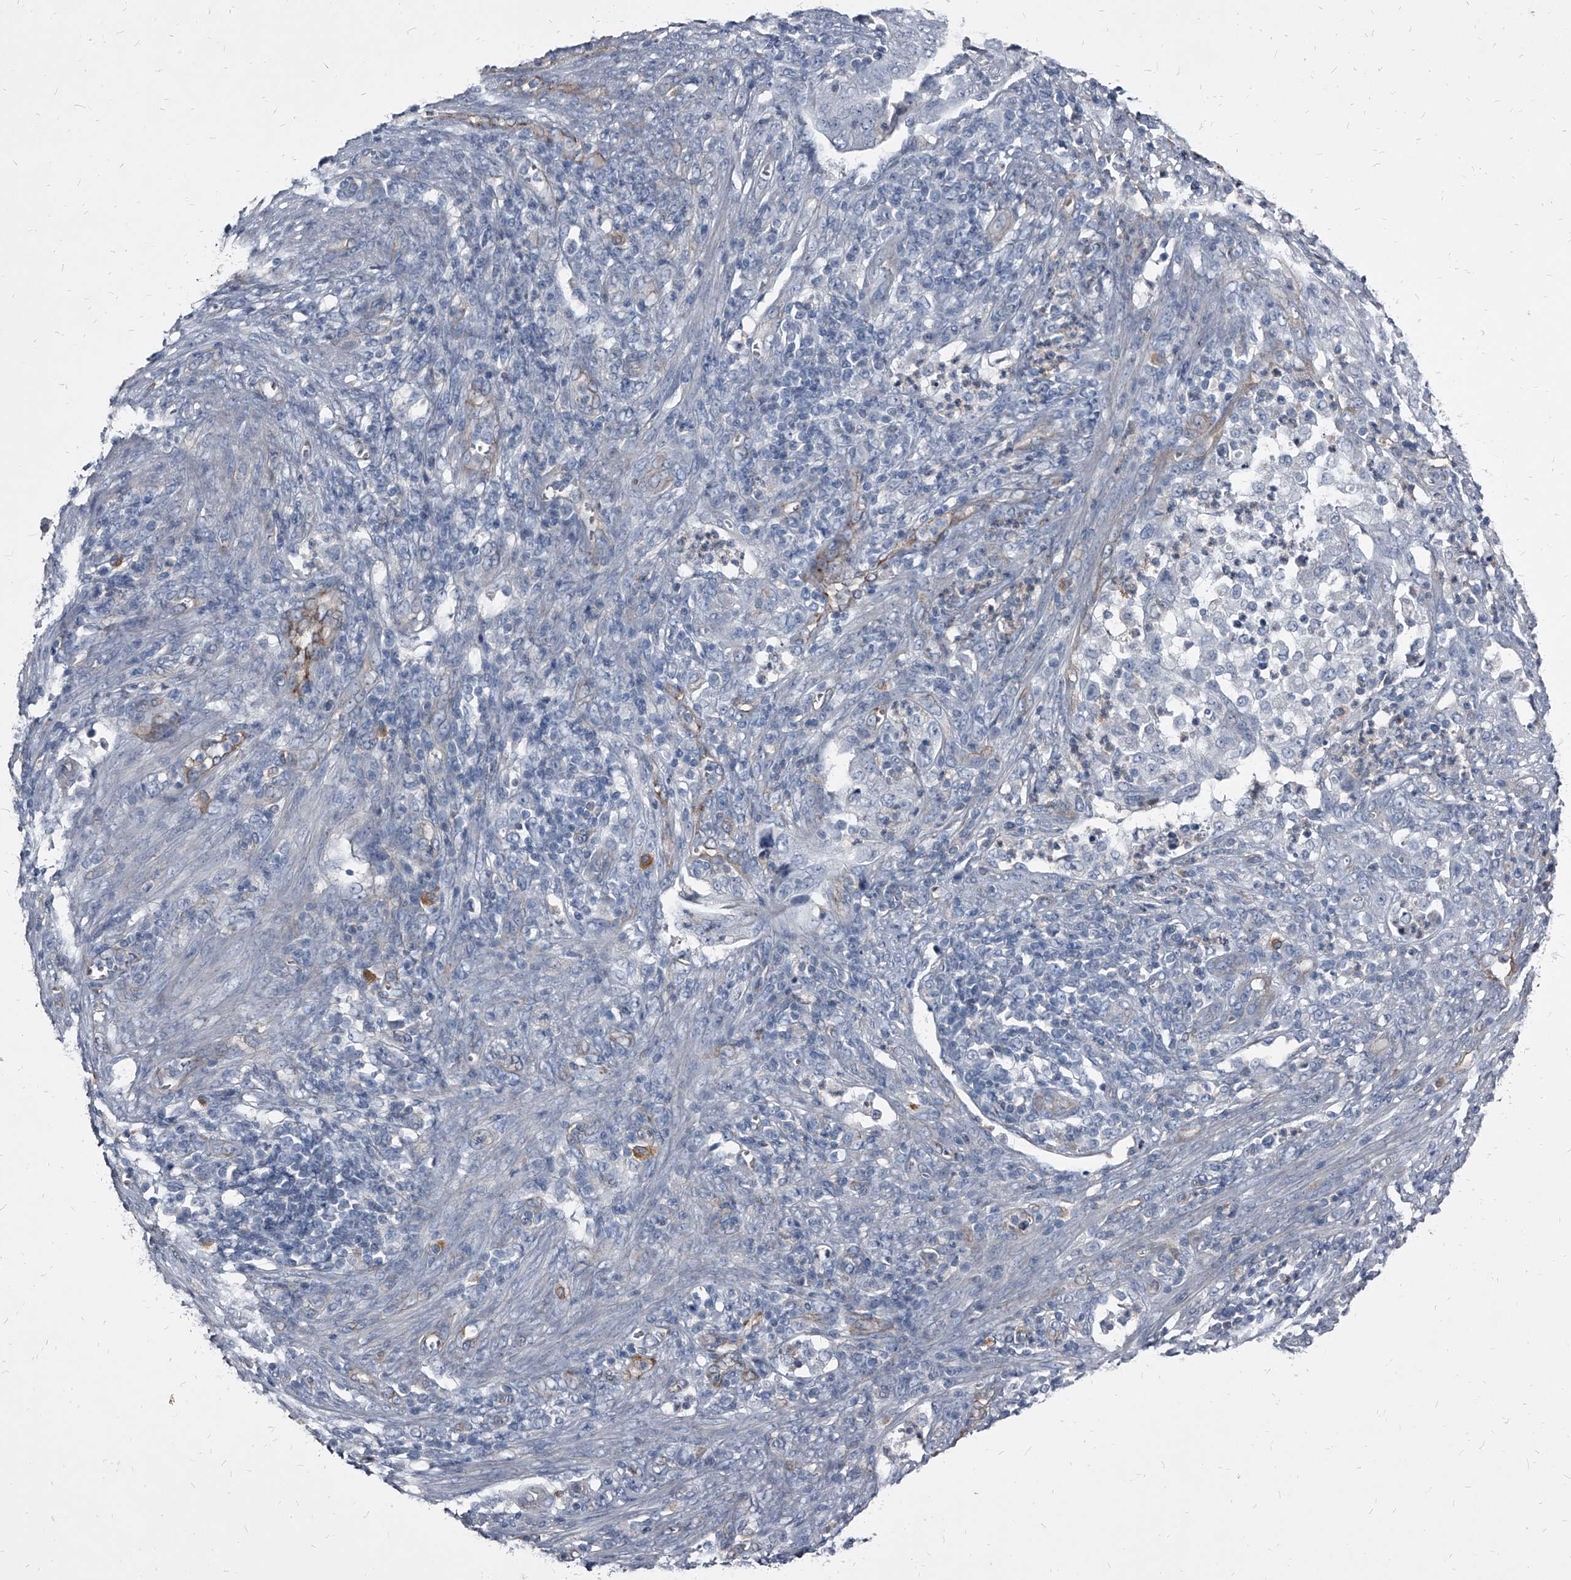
{"staining": {"intensity": "negative", "quantity": "none", "location": "none"}, "tissue": "endometrial cancer", "cell_type": "Tumor cells", "image_type": "cancer", "snomed": [{"axis": "morphology", "description": "Adenocarcinoma, NOS"}, {"axis": "topography", "description": "Endometrium"}], "caption": "Immunohistochemistry image of endometrial cancer (adenocarcinoma) stained for a protein (brown), which displays no expression in tumor cells. (Immunohistochemistry, brightfield microscopy, high magnification).", "gene": "PGLYRP3", "patient": {"sex": "female", "age": 51}}